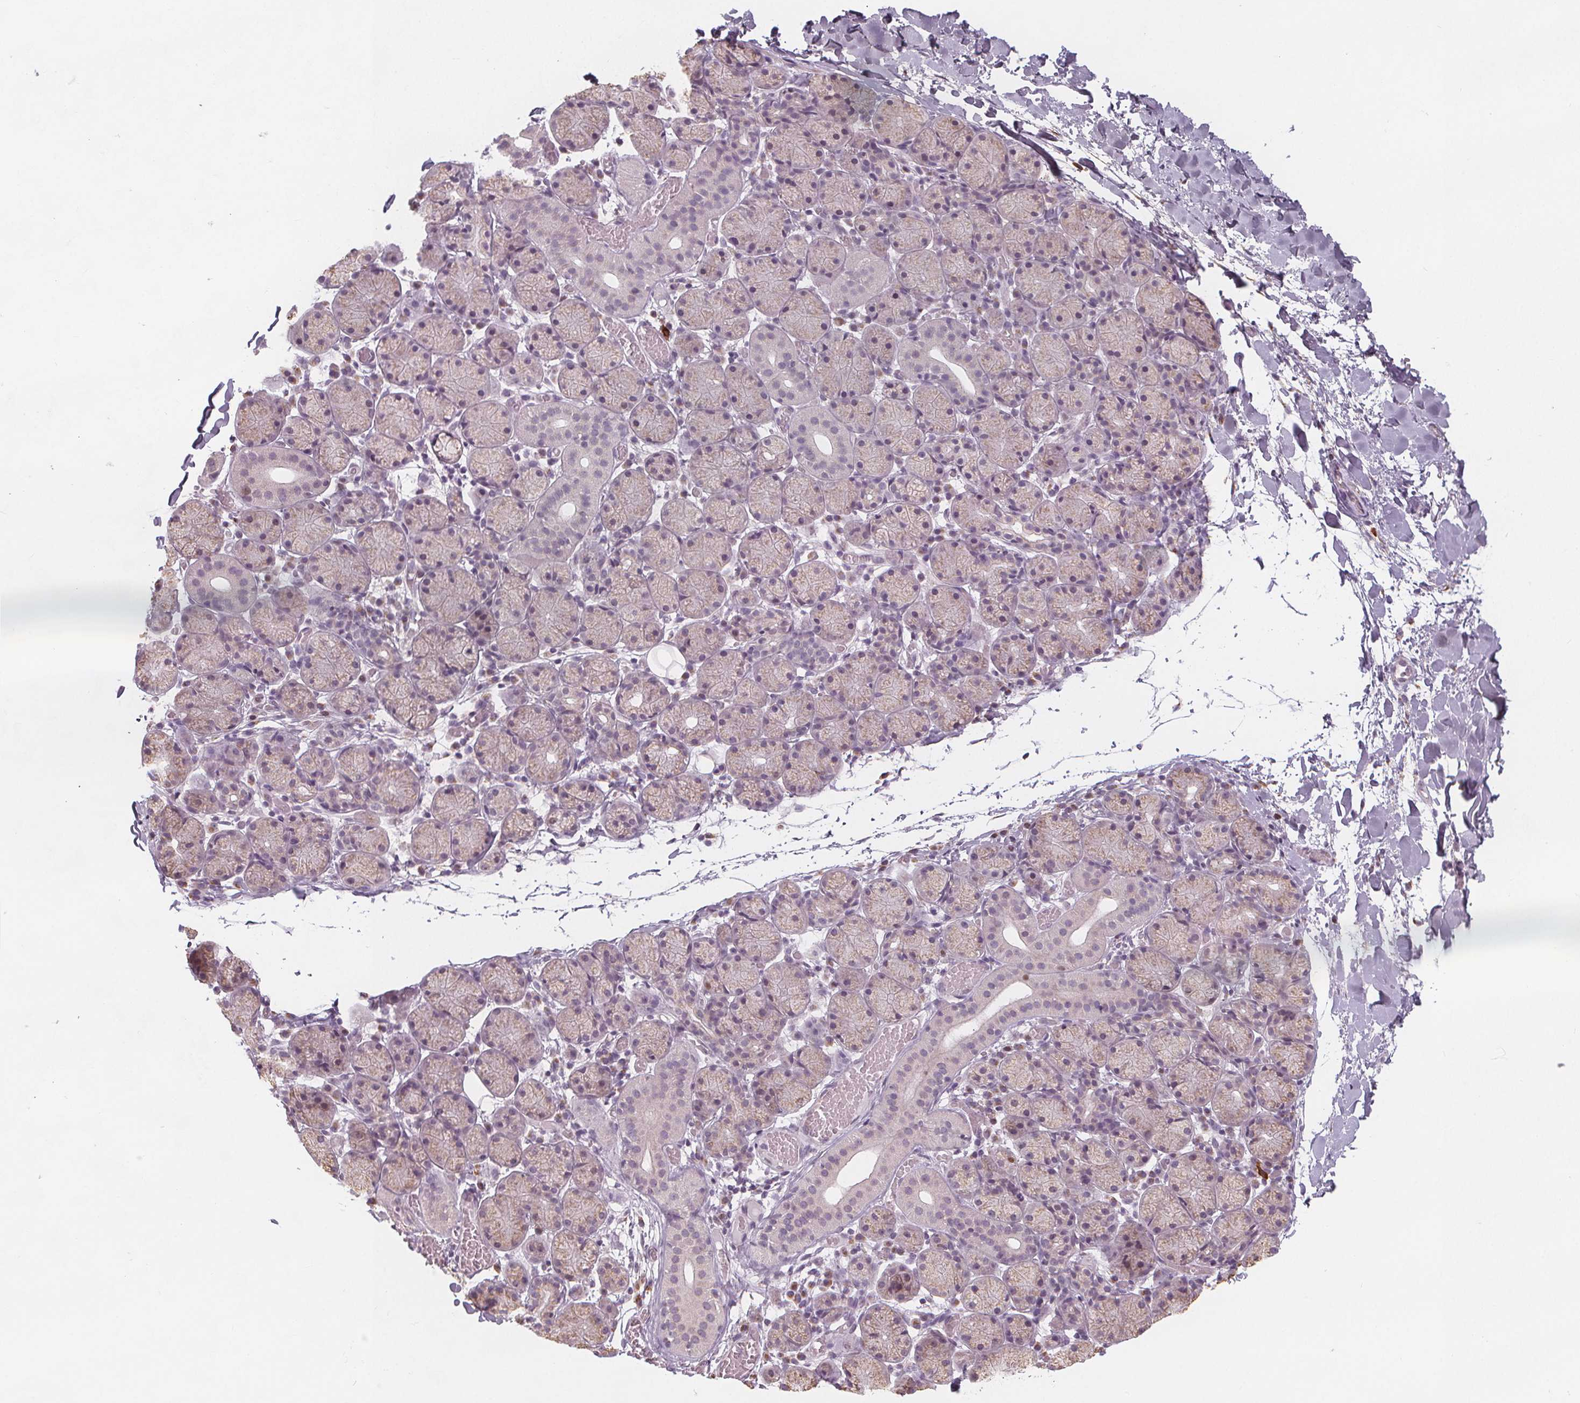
{"staining": {"intensity": "weak", "quantity": "<25%", "location": "cytoplasmic/membranous,nuclear"}, "tissue": "salivary gland", "cell_type": "Glandular cells", "image_type": "normal", "snomed": [{"axis": "morphology", "description": "Normal tissue, NOS"}, {"axis": "topography", "description": "Salivary gland"}], "caption": "A high-resolution image shows immunohistochemistry staining of unremarkable salivary gland, which exhibits no significant staining in glandular cells.", "gene": "TIPIN", "patient": {"sex": "female", "age": 24}}